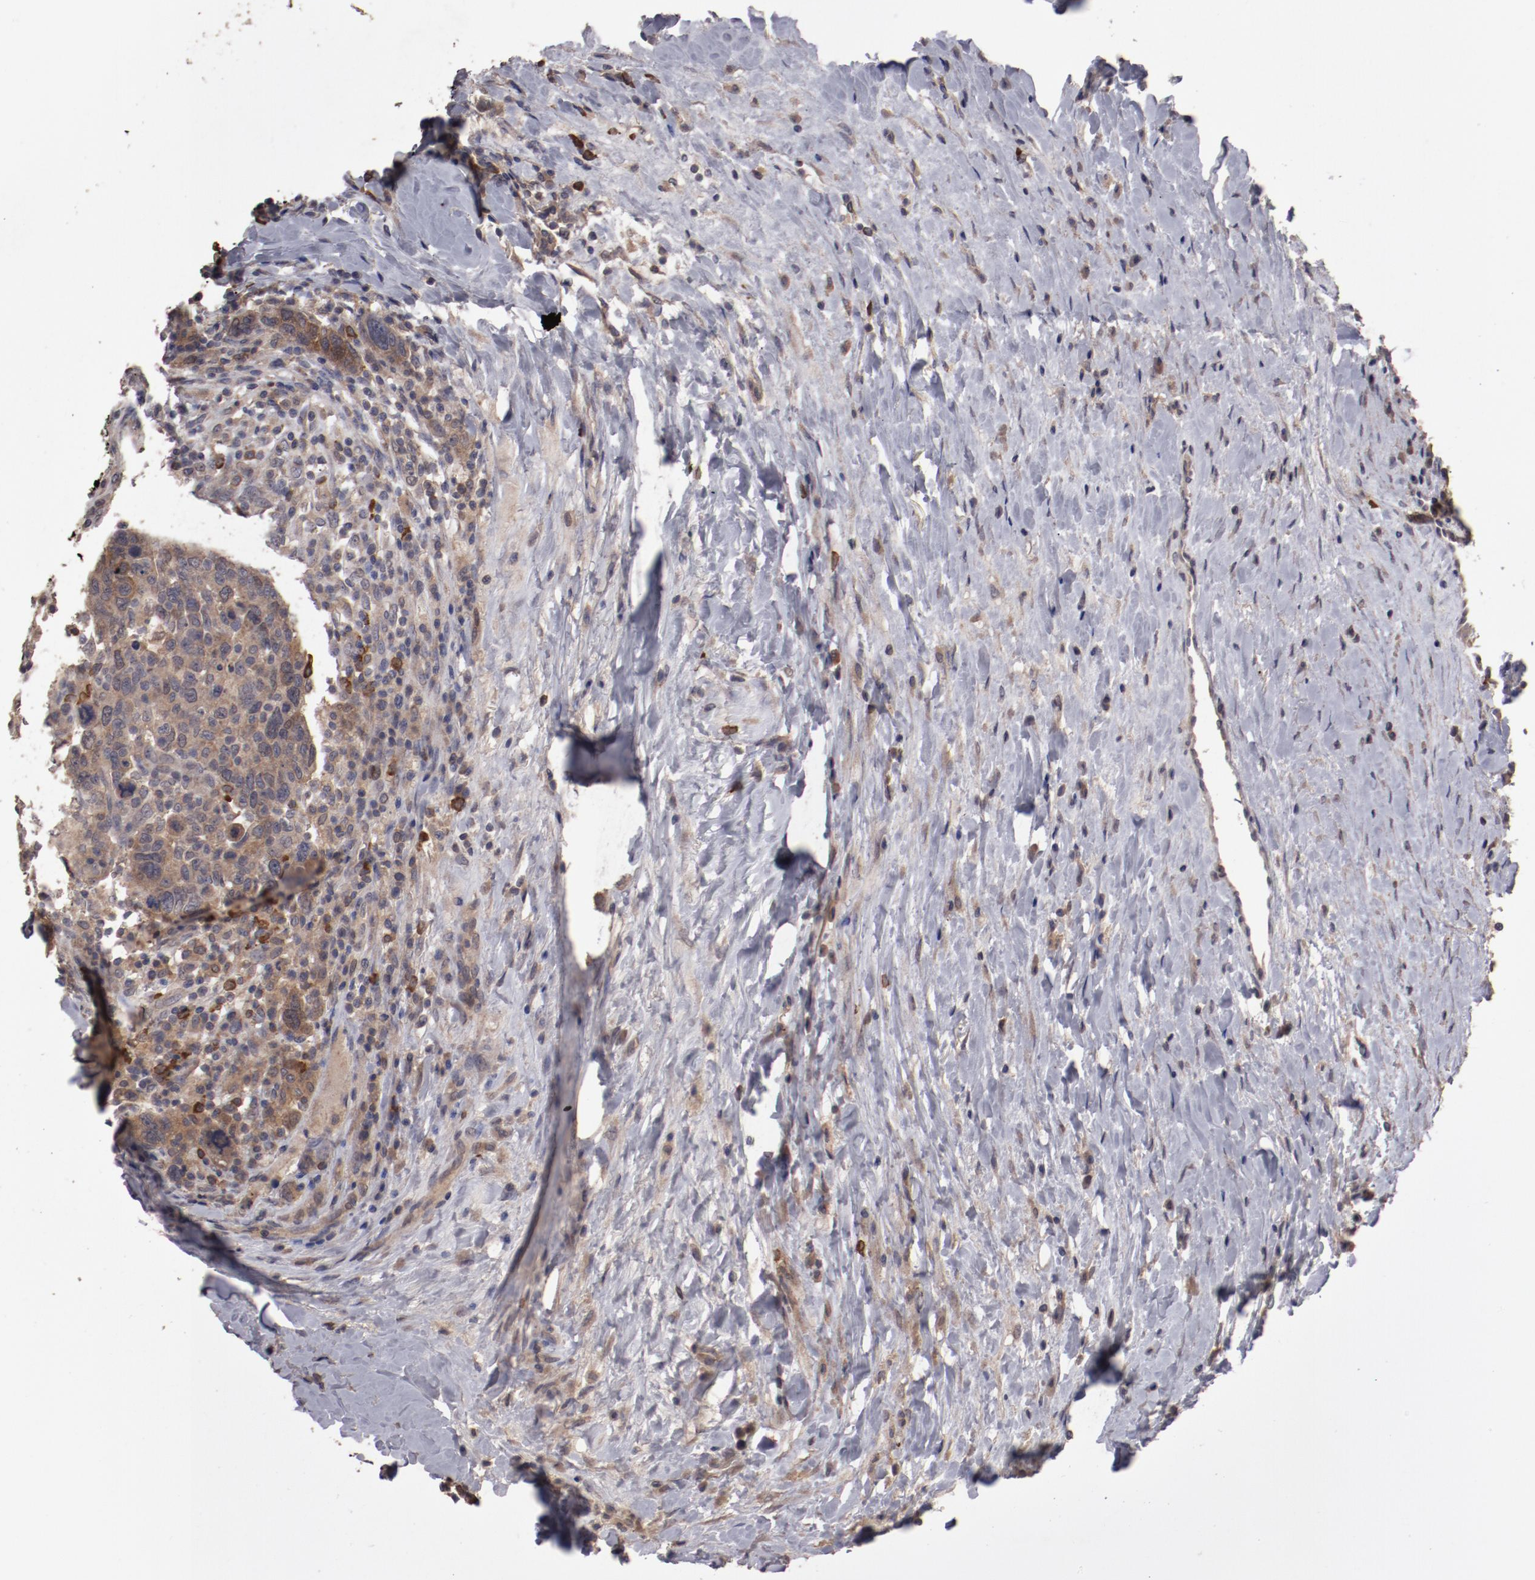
{"staining": {"intensity": "moderate", "quantity": ">75%", "location": "cytoplasmic/membranous"}, "tissue": "breast cancer", "cell_type": "Tumor cells", "image_type": "cancer", "snomed": [{"axis": "morphology", "description": "Duct carcinoma"}, {"axis": "topography", "description": "Breast"}], "caption": "A medium amount of moderate cytoplasmic/membranous positivity is appreciated in about >75% of tumor cells in breast cancer (infiltrating ductal carcinoma) tissue.", "gene": "LRRC75B", "patient": {"sex": "female", "age": 37}}